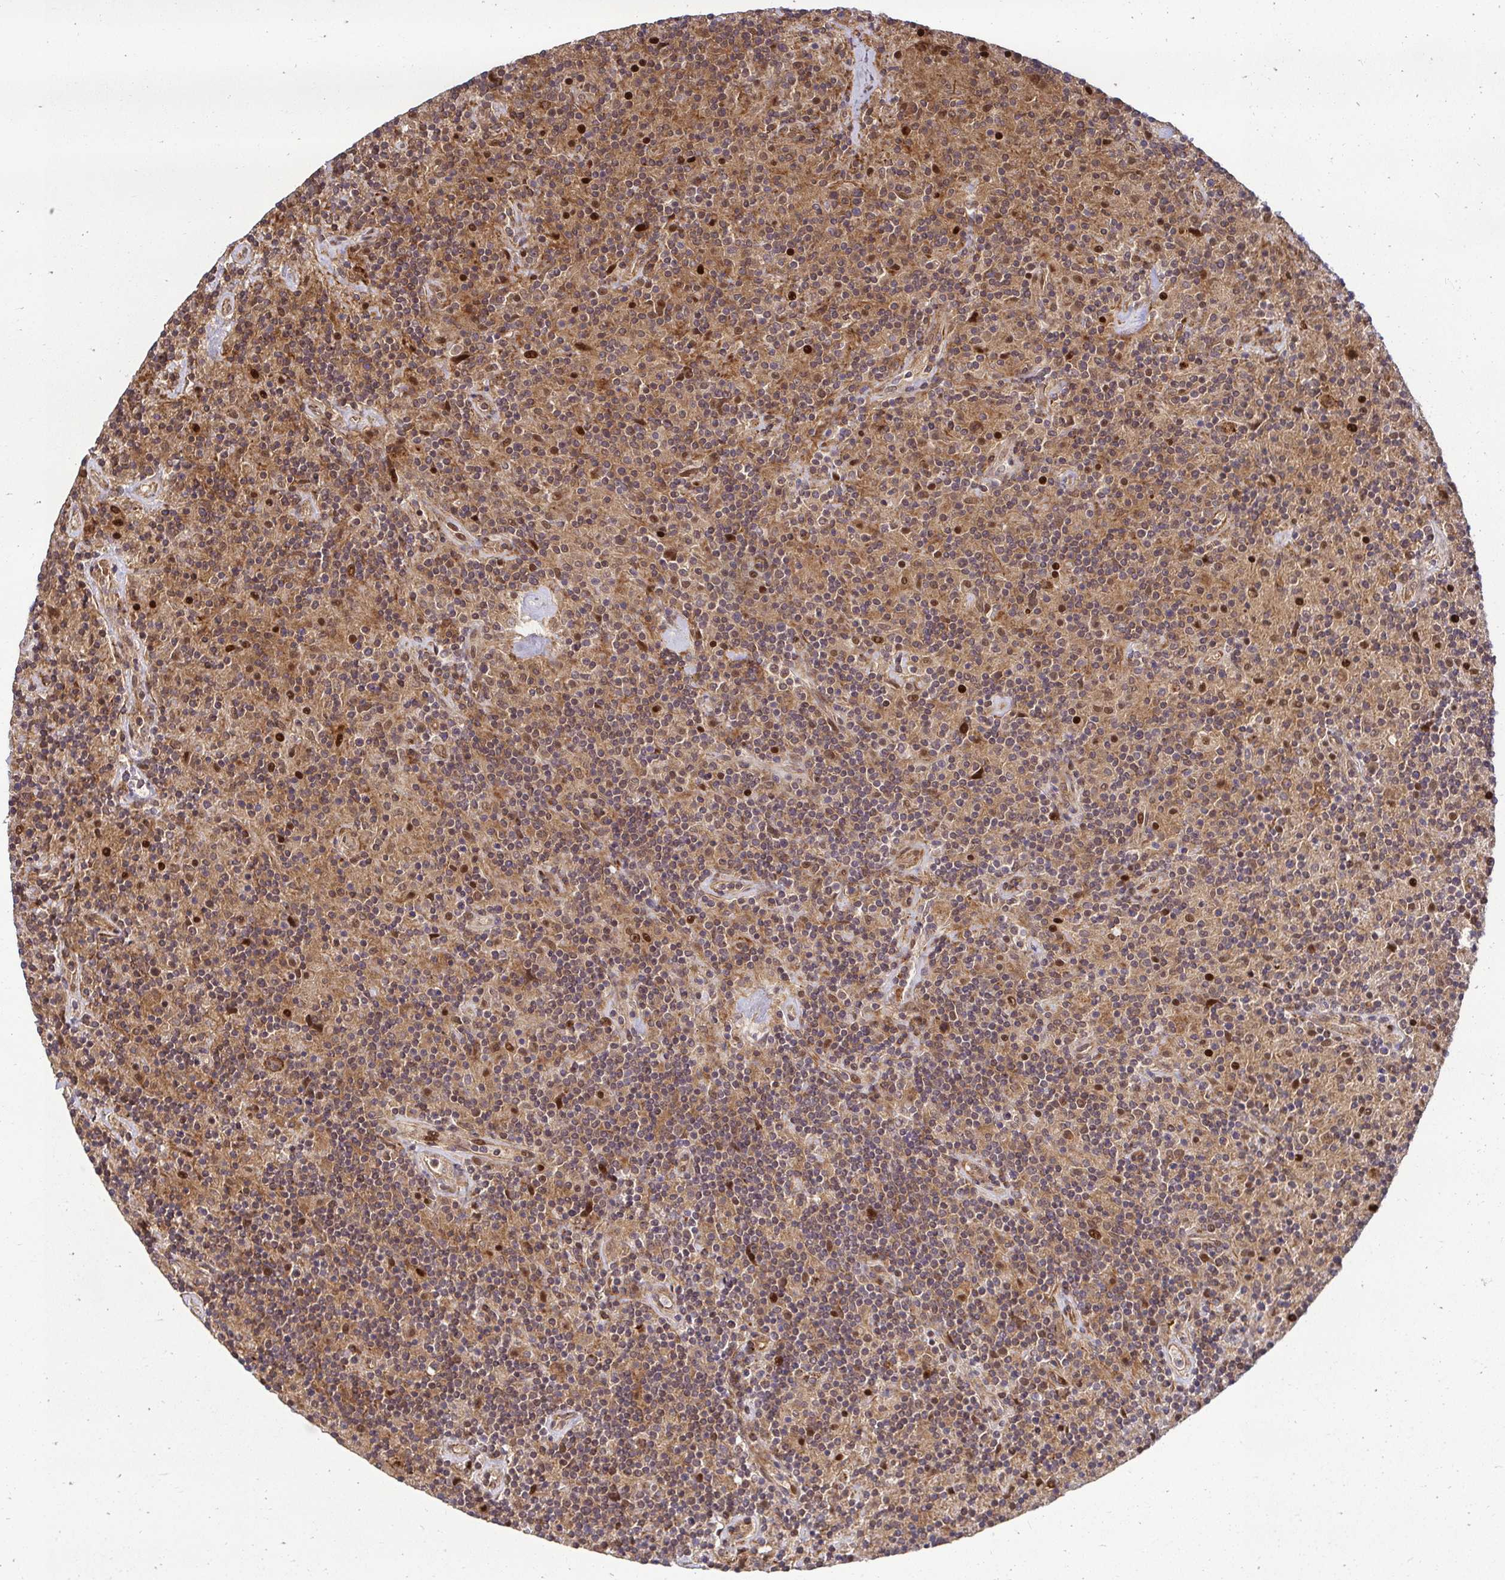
{"staining": {"intensity": "moderate", "quantity": "25%-75%", "location": "cytoplasmic/membranous,nuclear"}, "tissue": "lymphoma", "cell_type": "Tumor cells", "image_type": "cancer", "snomed": [{"axis": "morphology", "description": "Hodgkin's disease, NOS"}, {"axis": "topography", "description": "Lymph node"}], "caption": "Immunohistochemical staining of lymphoma displays medium levels of moderate cytoplasmic/membranous and nuclear expression in about 25%-75% of tumor cells.", "gene": "PSMA4", "patient": {"sex": "male", "age": 70}}